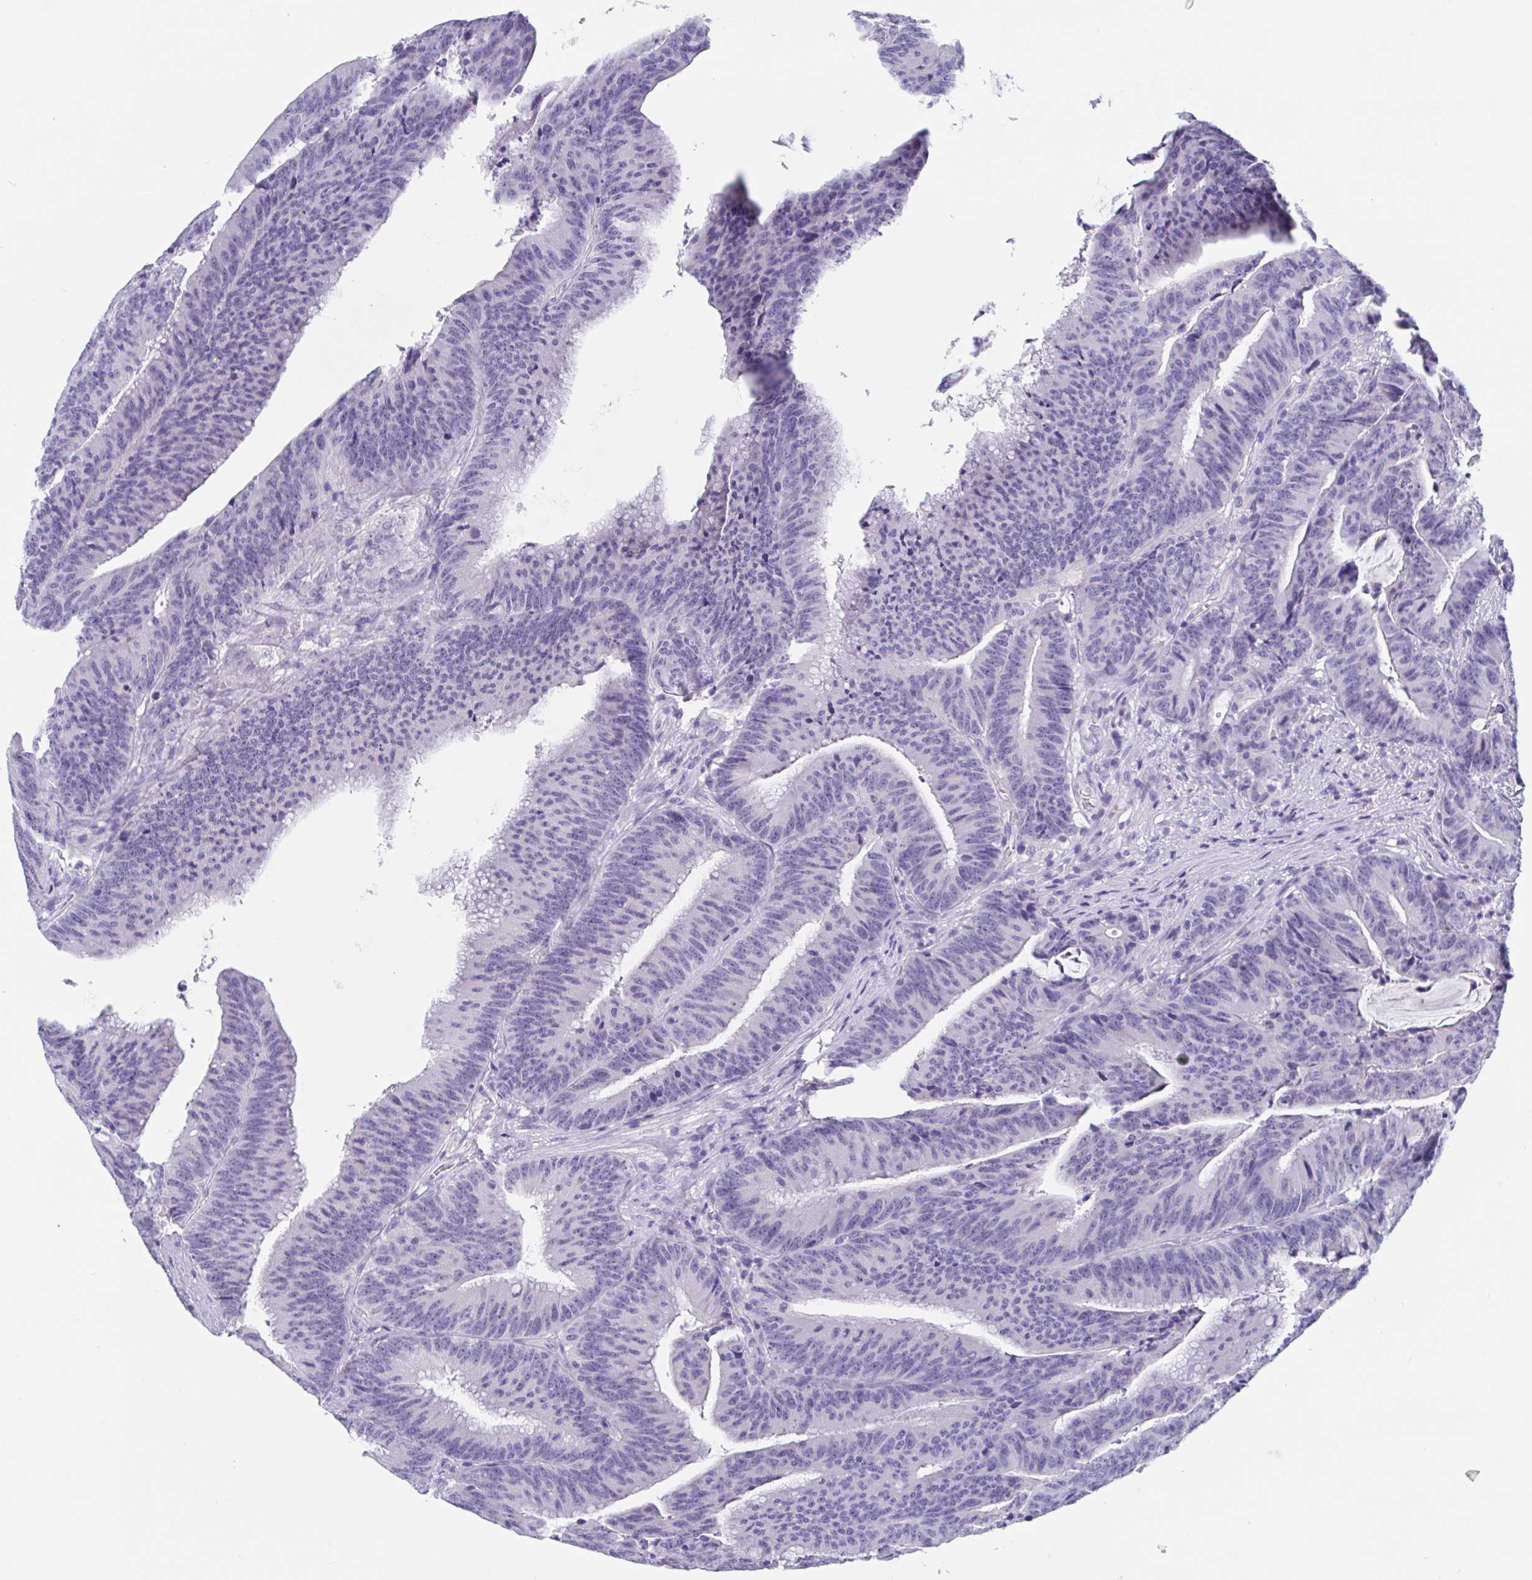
{"staining": {"intensity": "negative", "quantity": "none", "location": "none"}, "tissue": "colorectal cancer", "cell_type": "Tumor cells", "image_type": "cancer", "snomed": [{"axis": "morphology", "description": "Adenocarcinoma, NOS"}, {"axis": "topography", "description": "Colon"}], "caption": "Immunohistochemistry (IHC) of colorectal cancer (adenocarcinoma) displays no staining in tumor cells.", "gene": "ZNHIT2", "patient": {"sex": "female", "age": 78}}